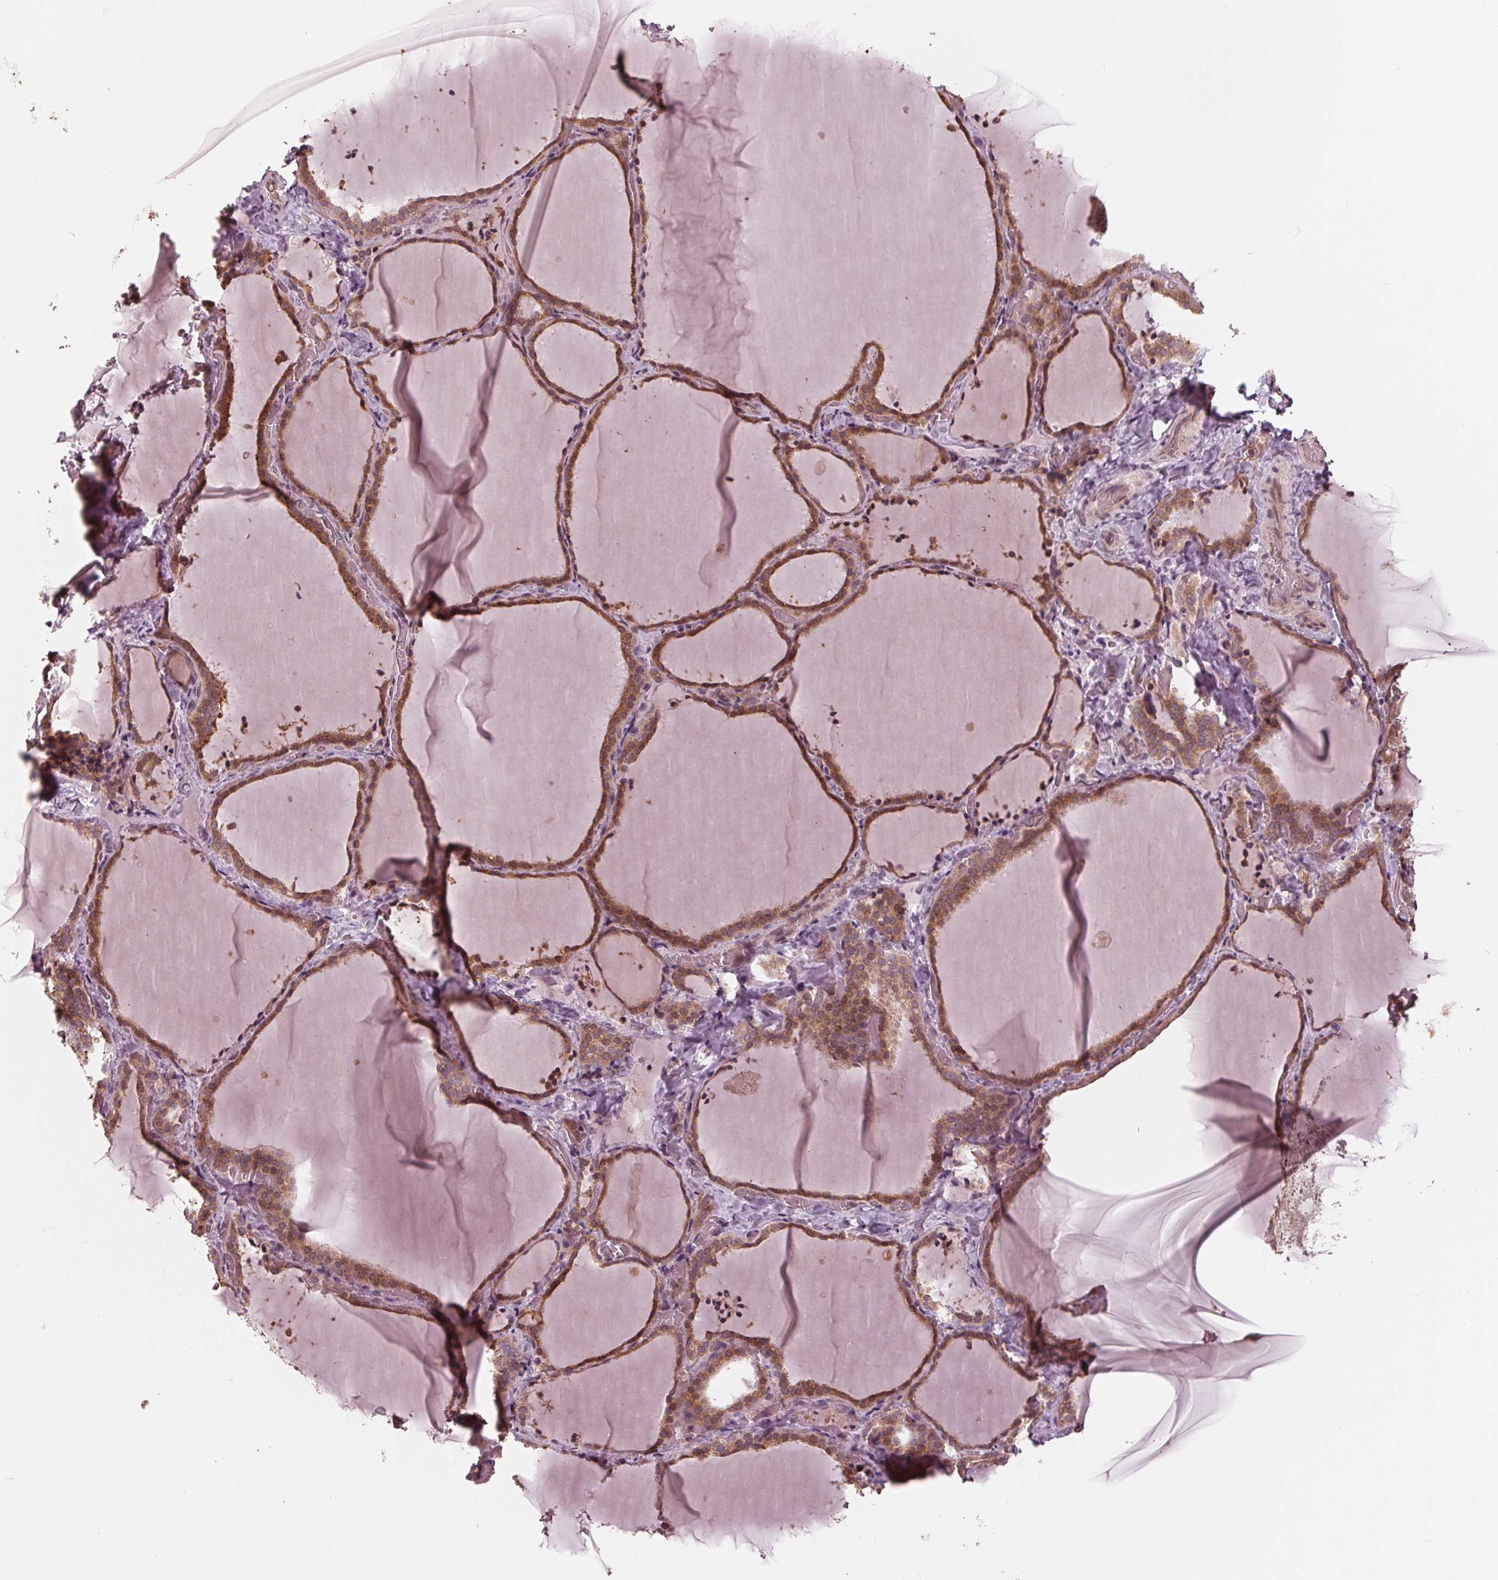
{"staining": {"intensity": "moderate", "quantity": ">75%", "location": "cytoplasmic/membranous,nuclear"}, "tissue": "thyroid gland", "cell_type": "Glandular cells", "image_type": "normal", "snomed": [{"axis": "morphology", "description": "Normal tissue, NOS"}, {"axis": "topography", "description": "Thyroid gland"}], "caption": "Unremarkable thyroid gland reveals moderate cytoplasmic/membranous,nuclear expression in about >75% of glandular cells The protein is shown in brown color, while the nuclei are stained blue..", "gene": "ZNF471", "patient": {"sex": "female", "age": 22}}